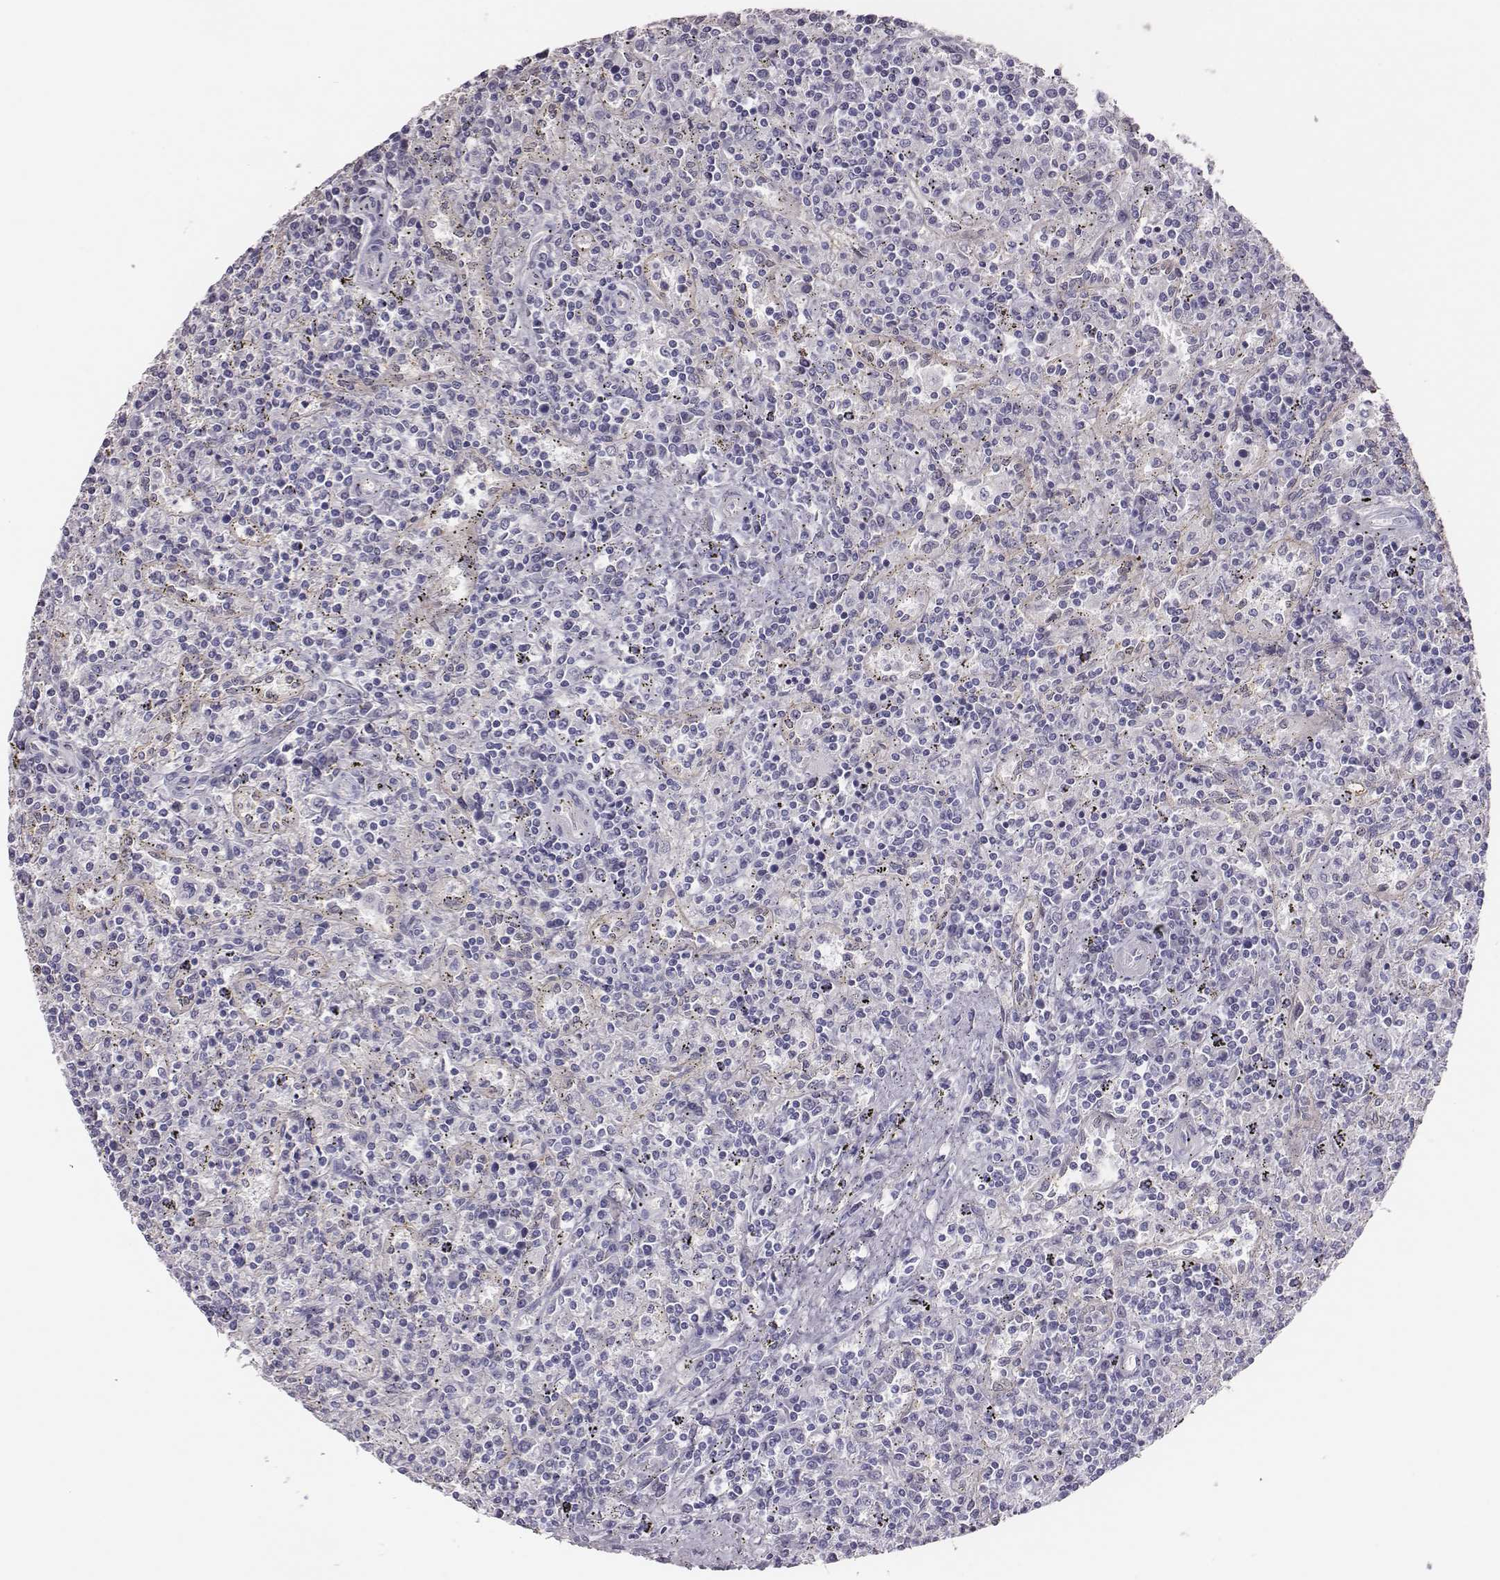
{"staining": {"intensity": "negative", "quantity": "none", "location": "none"}, "tissue": "lymphoma", "cell_type": "Tumor cells", "image_type": "cancer", "snomed": [{"axis": "morphology", "description": "Malignant lymphoma, non-Hodgkin's type, Low grade"}, {"axis": "topography", "description": "Spleen"}], "caption": "Low-grade malignant lymphoma, non-Hodgkin's type was stained to show a protein in brown. There is no significant expression in tumor cells. The staining is performed using DAB brown chromogen with nuclei counter-stained in using hematoxylin.", "gene": "SCML2", "patient": {"sex": "male", "age": 62}}